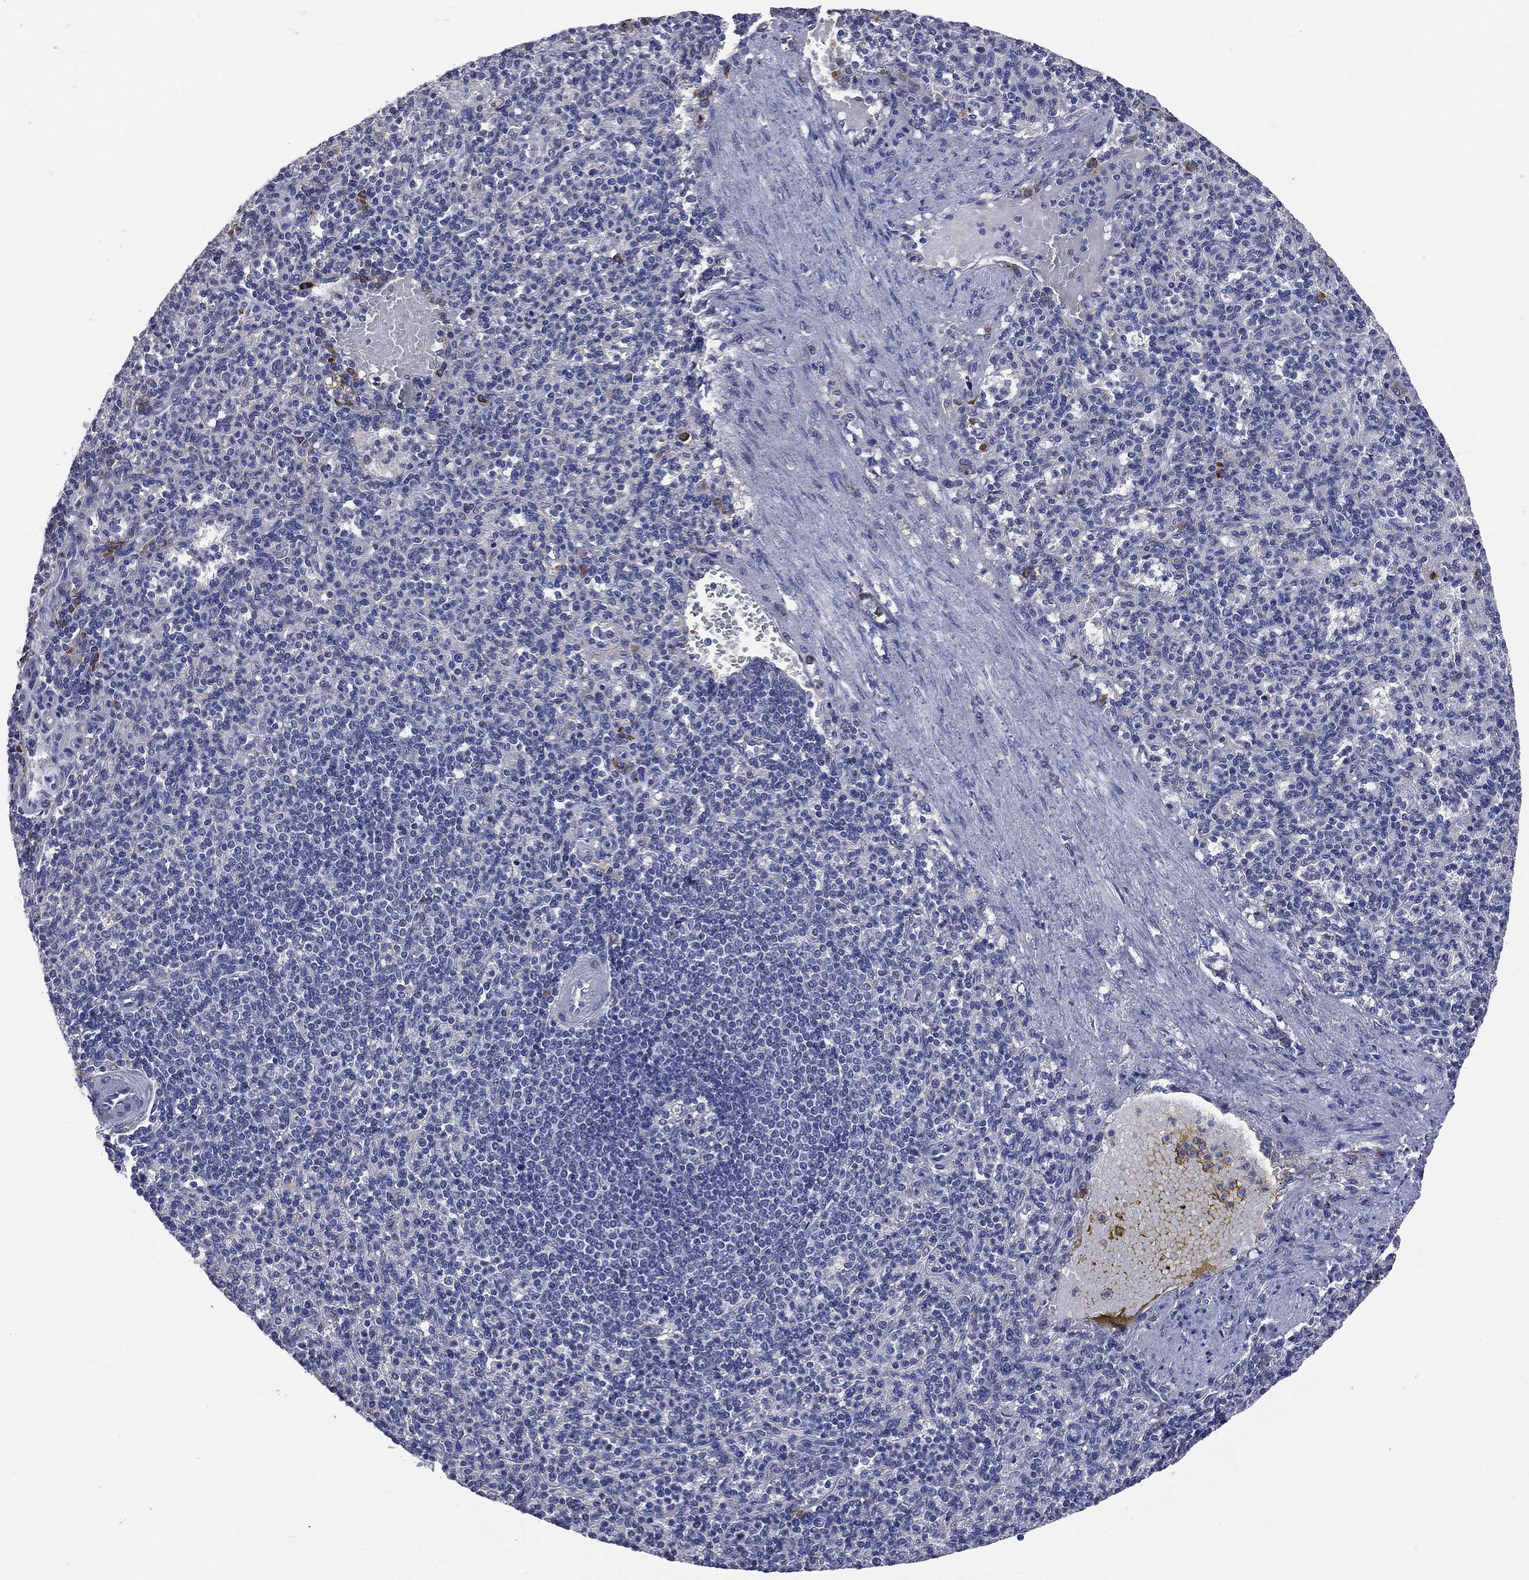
{"staining": {"intensity": "moderate", "quantity": "<25%", "location": "cytoplasmic/membranous"}, "tissue": "spleen", "cell_type": "Cells in red pulp", "image_type": "normal", "snomed": [{"axis": "morphology", "description": "Normal tissue, NOS"}, {"axis": "topography", "description": "Spleen"}], "caption": "The immunohistochemical stain shows moderate cytoplasmic/membranous positivity in cells in red pulp of normal spleen. (DAB (3,3'-diaminobenzidine) IHC with brightfield microscopy, high magnification).", "gene": "PTGS2", "patient": {"sex": "female", "age": 74}}